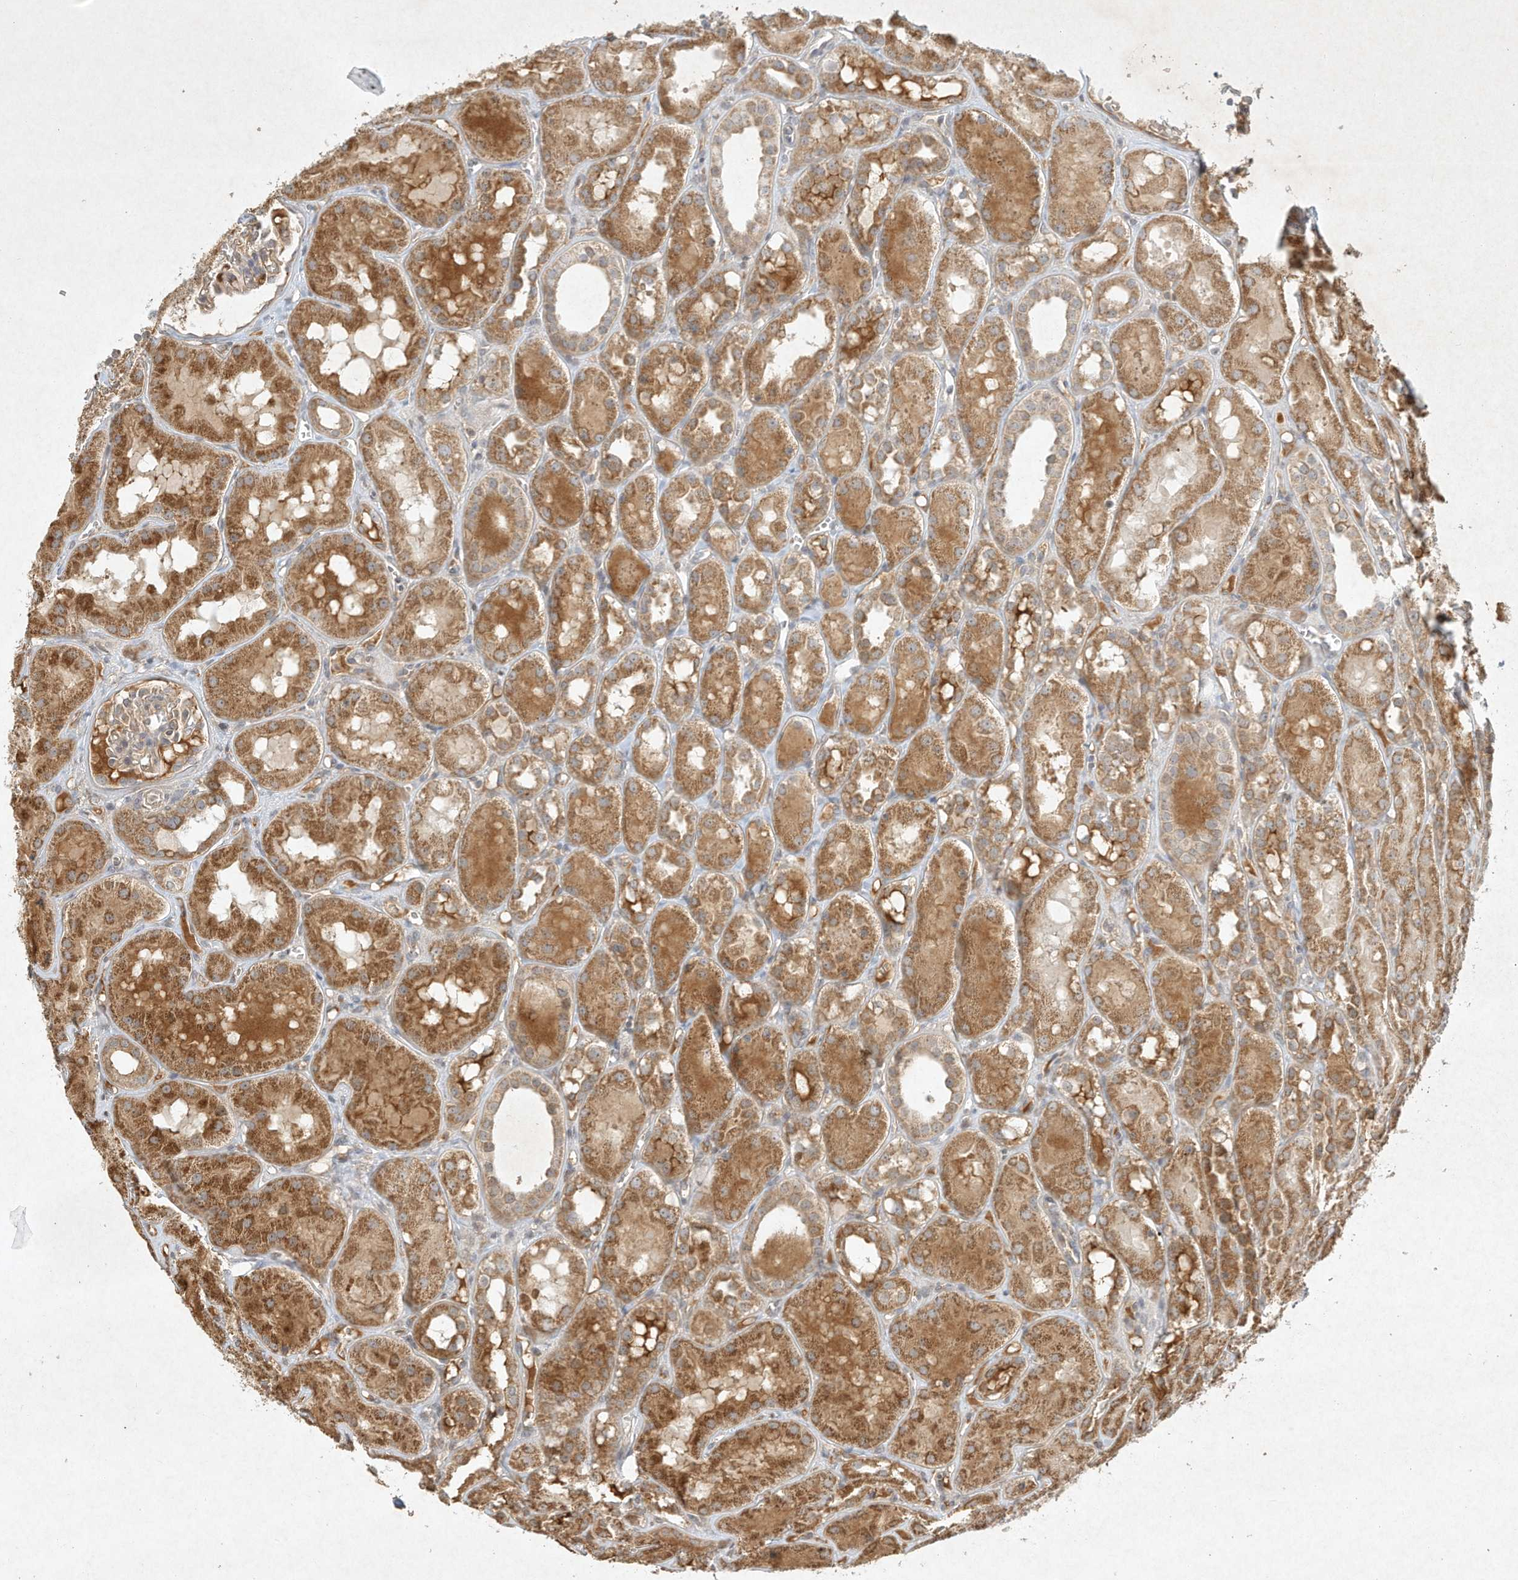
{"staining": {"intensity": "weak", "quantity": "<25%", "location": "cytoplasmic/membranous"}, "tissue": "kidney", "cell_type": "Cells in glomeruli", "image_type": "normal", "snomed": [{"axis": "morphology", "description": "Normal tissue, NOS"}, {"axis": "topography", "description": "Kidney"}], "caption": "A photomicrograph of human kidney is negative for staining in cells in glomeruli.", "gene": "BTRC", "patient": {"sex": "male", "age": 16}}